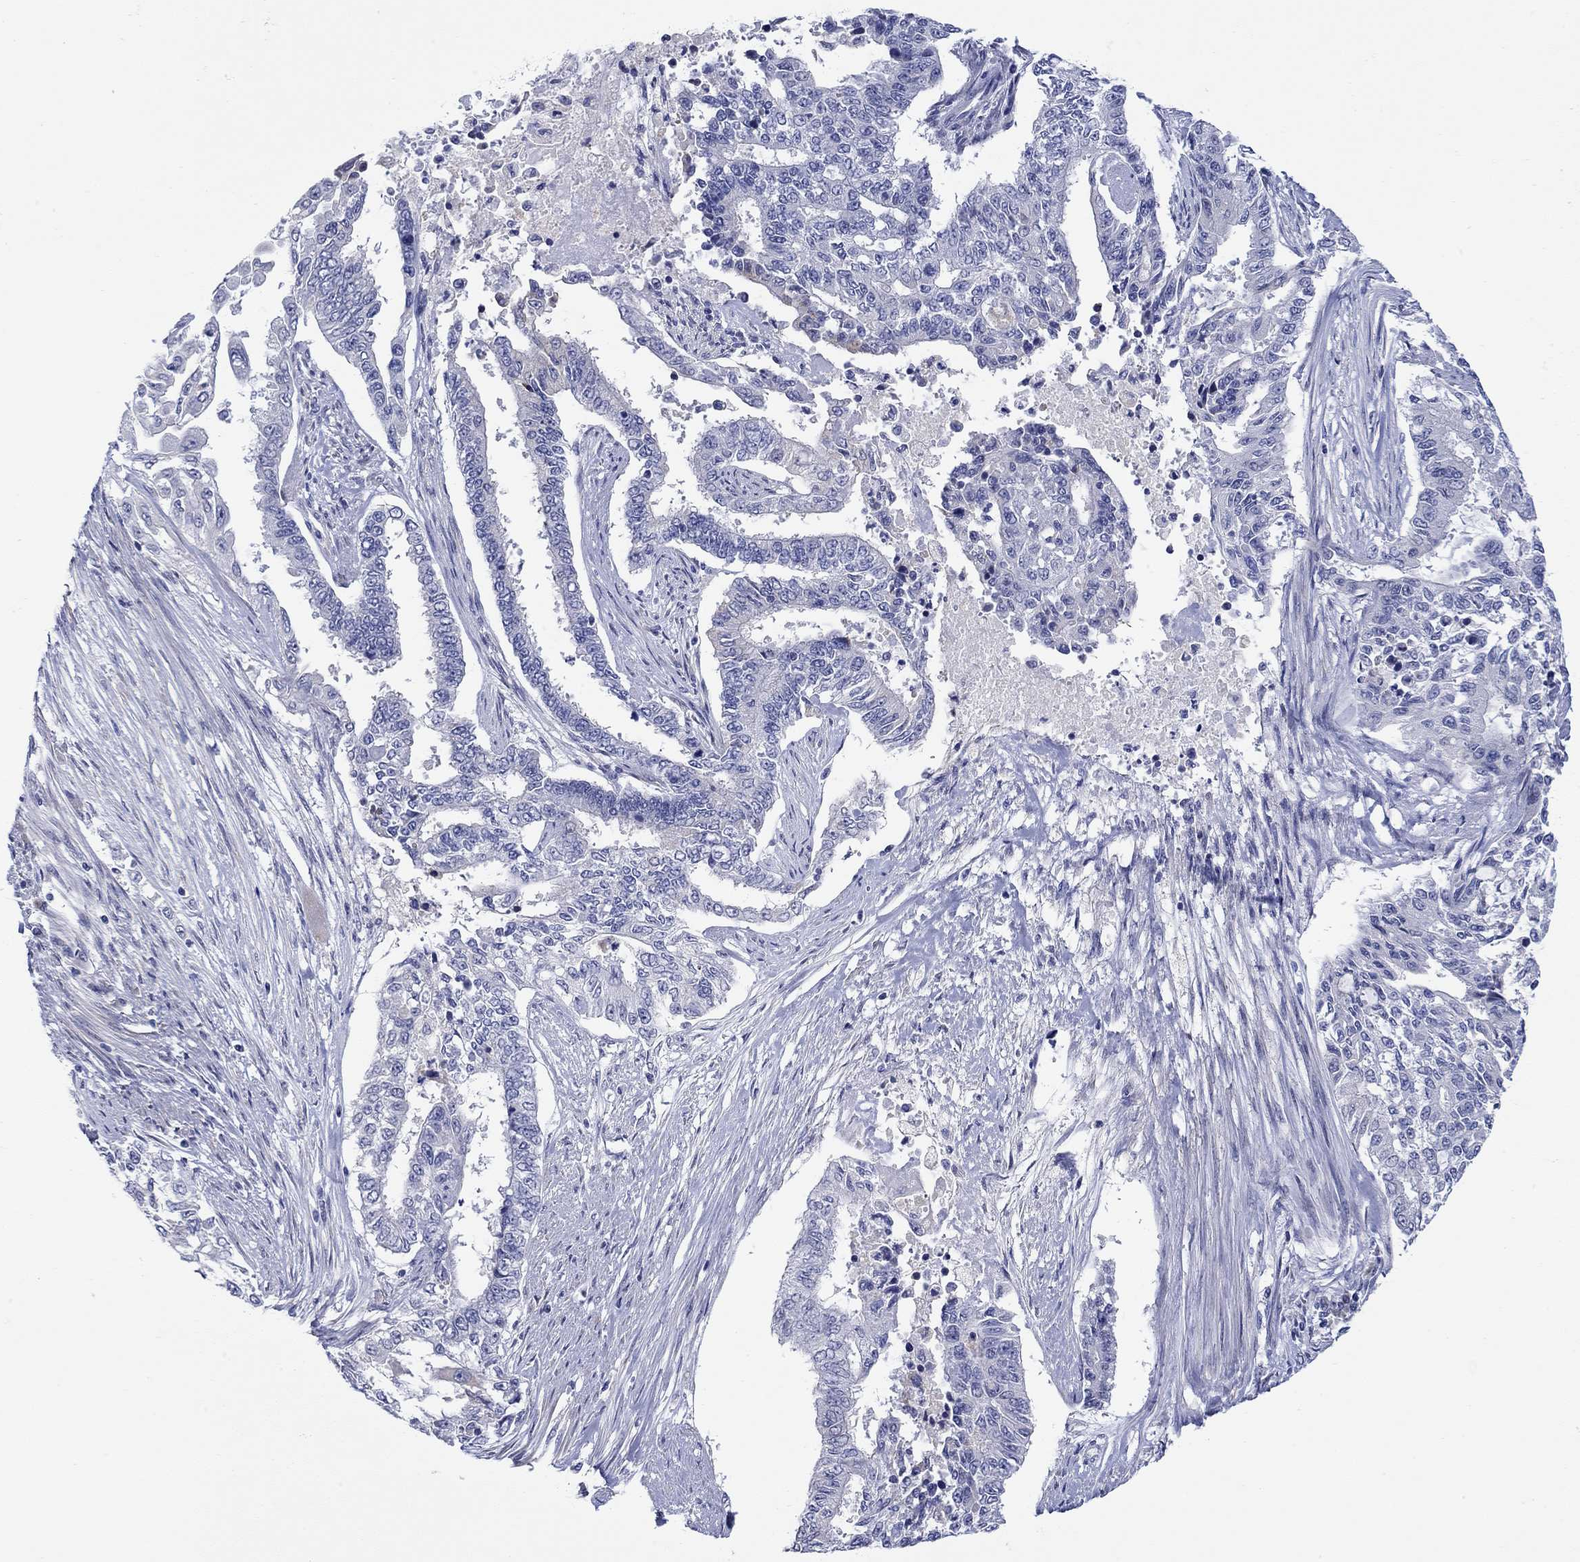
{"staining": {"intensity": "negative", "quantity": "none", "location": "none"}, "tissue": "endometrial cancer", "cell_type": "Tumor cells", "image_type": "cancer", "snomed": [{"axis": "morphology", "description": "Adenocarcinoma, NOS"}, {"axis": "topography", "description": "Uterus"}], "caption": "High magnification brightfield microscopy of adenocarcinoma (endometrial) stained with DAB (brown) and counterstained with hematoxylin (blue): tumor cells show no significant positivity. (DAB immunohistochemistry (IHC) visualized using brightfield microscopy, high magnification).", "gene": "KRT222", "patient": {"sex": "female", "age": 59}}